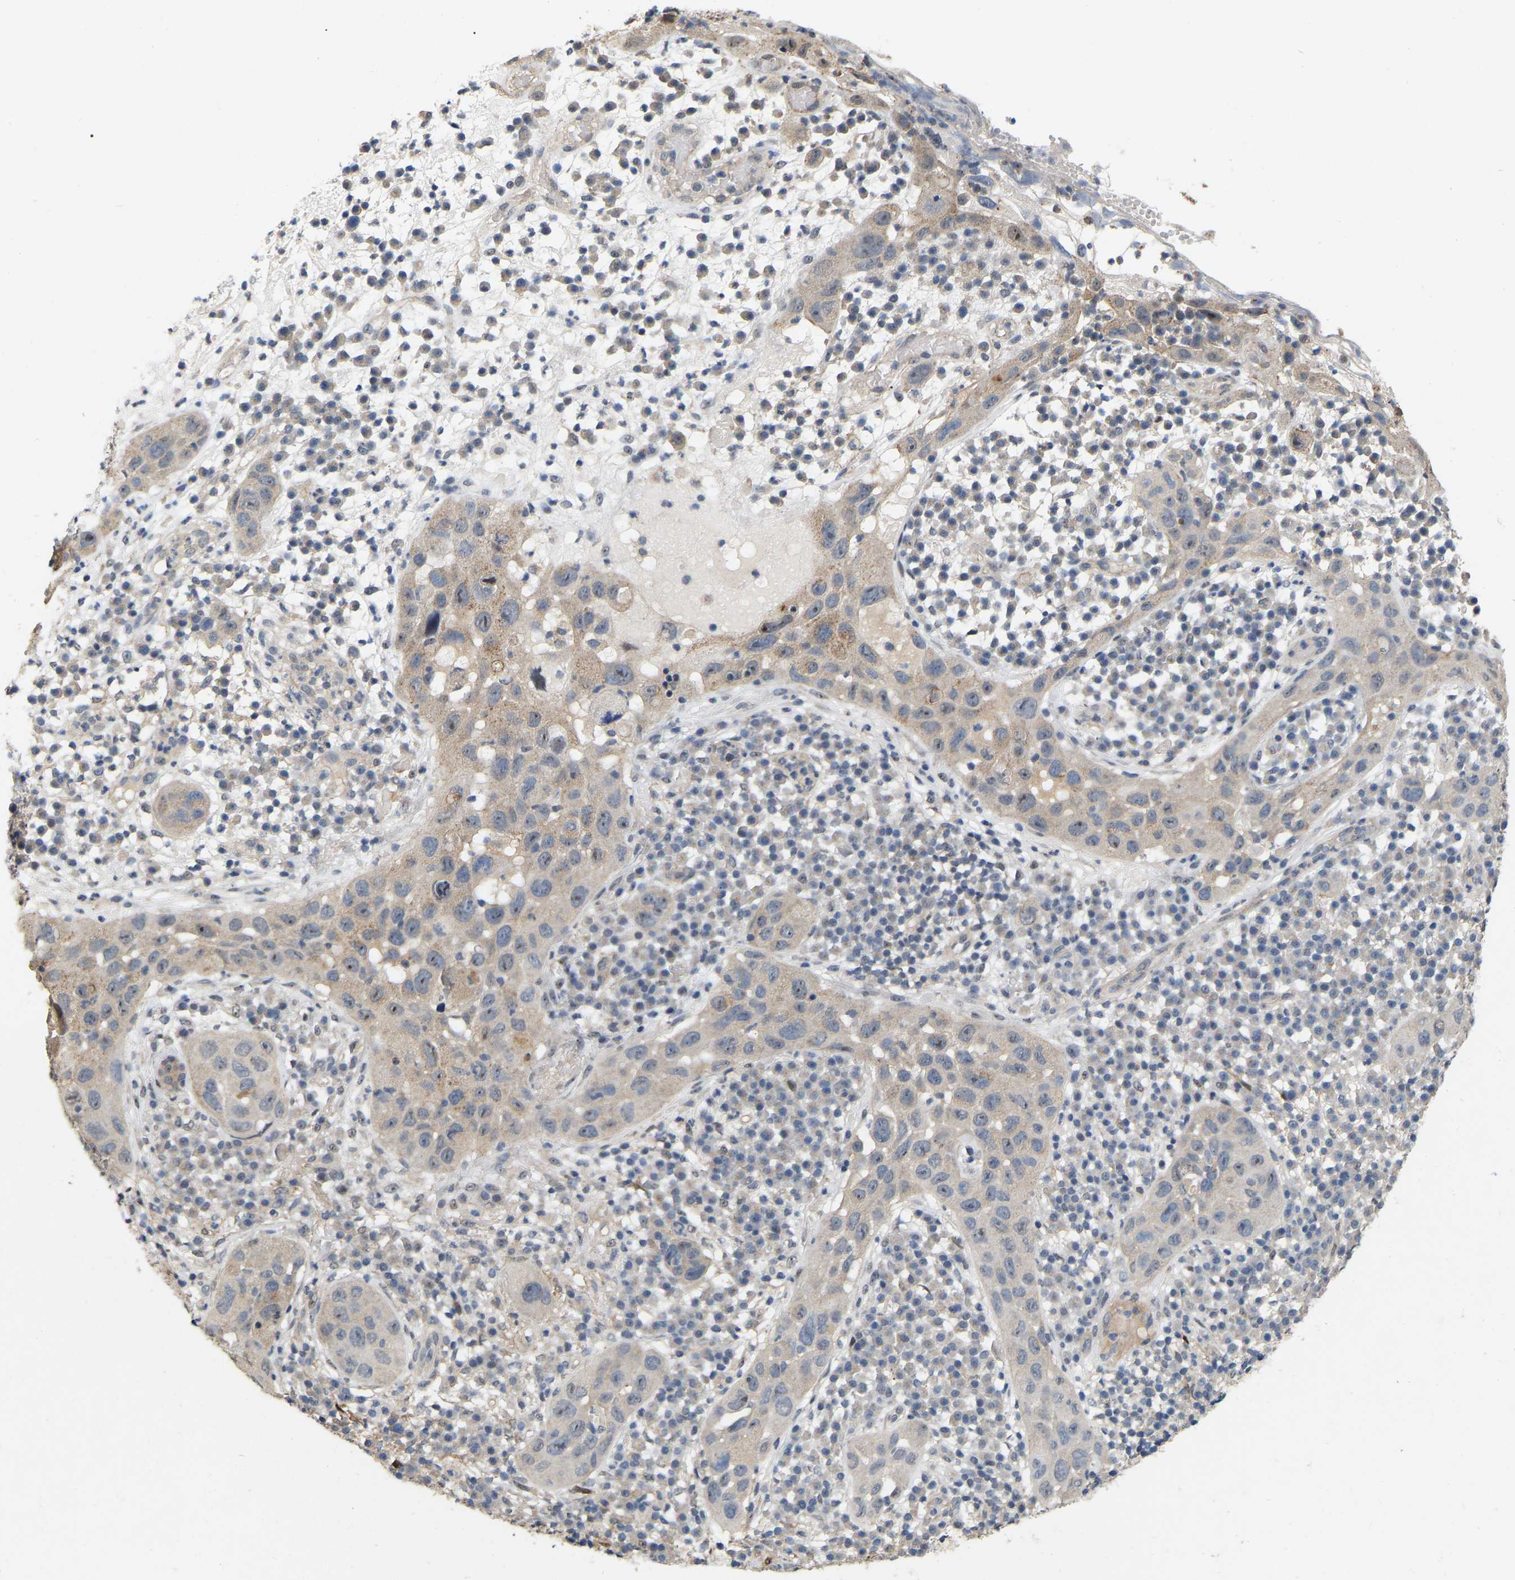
{"staining": {"intensity": "moderate", "quantity": "<25%", "location": "cytoplasmic/membranous,nuclear"}, "tissue": "skin cancer", "cell_type": "Tumor cells", "image_type": "cancer", "snomed": [{"axis": "morphology", "description": "Squamous cell carcinoma in situ, NOS"}, {"axis": "morphology", "description": "Squamous cell carcinoma, NOS"}, {"axis": "topography", "description": "Skin"}], "caption": "About <25% of tumor cells in skin cancer (squamous cell carcinoma in situ) demonstrate moderate cytoplasmic/membranous and nuclear protein positivity as visualized by brown immunohistochemical staining.", "gene": "RUVBL1", "patient": {"sex": "male", "age": 93}}